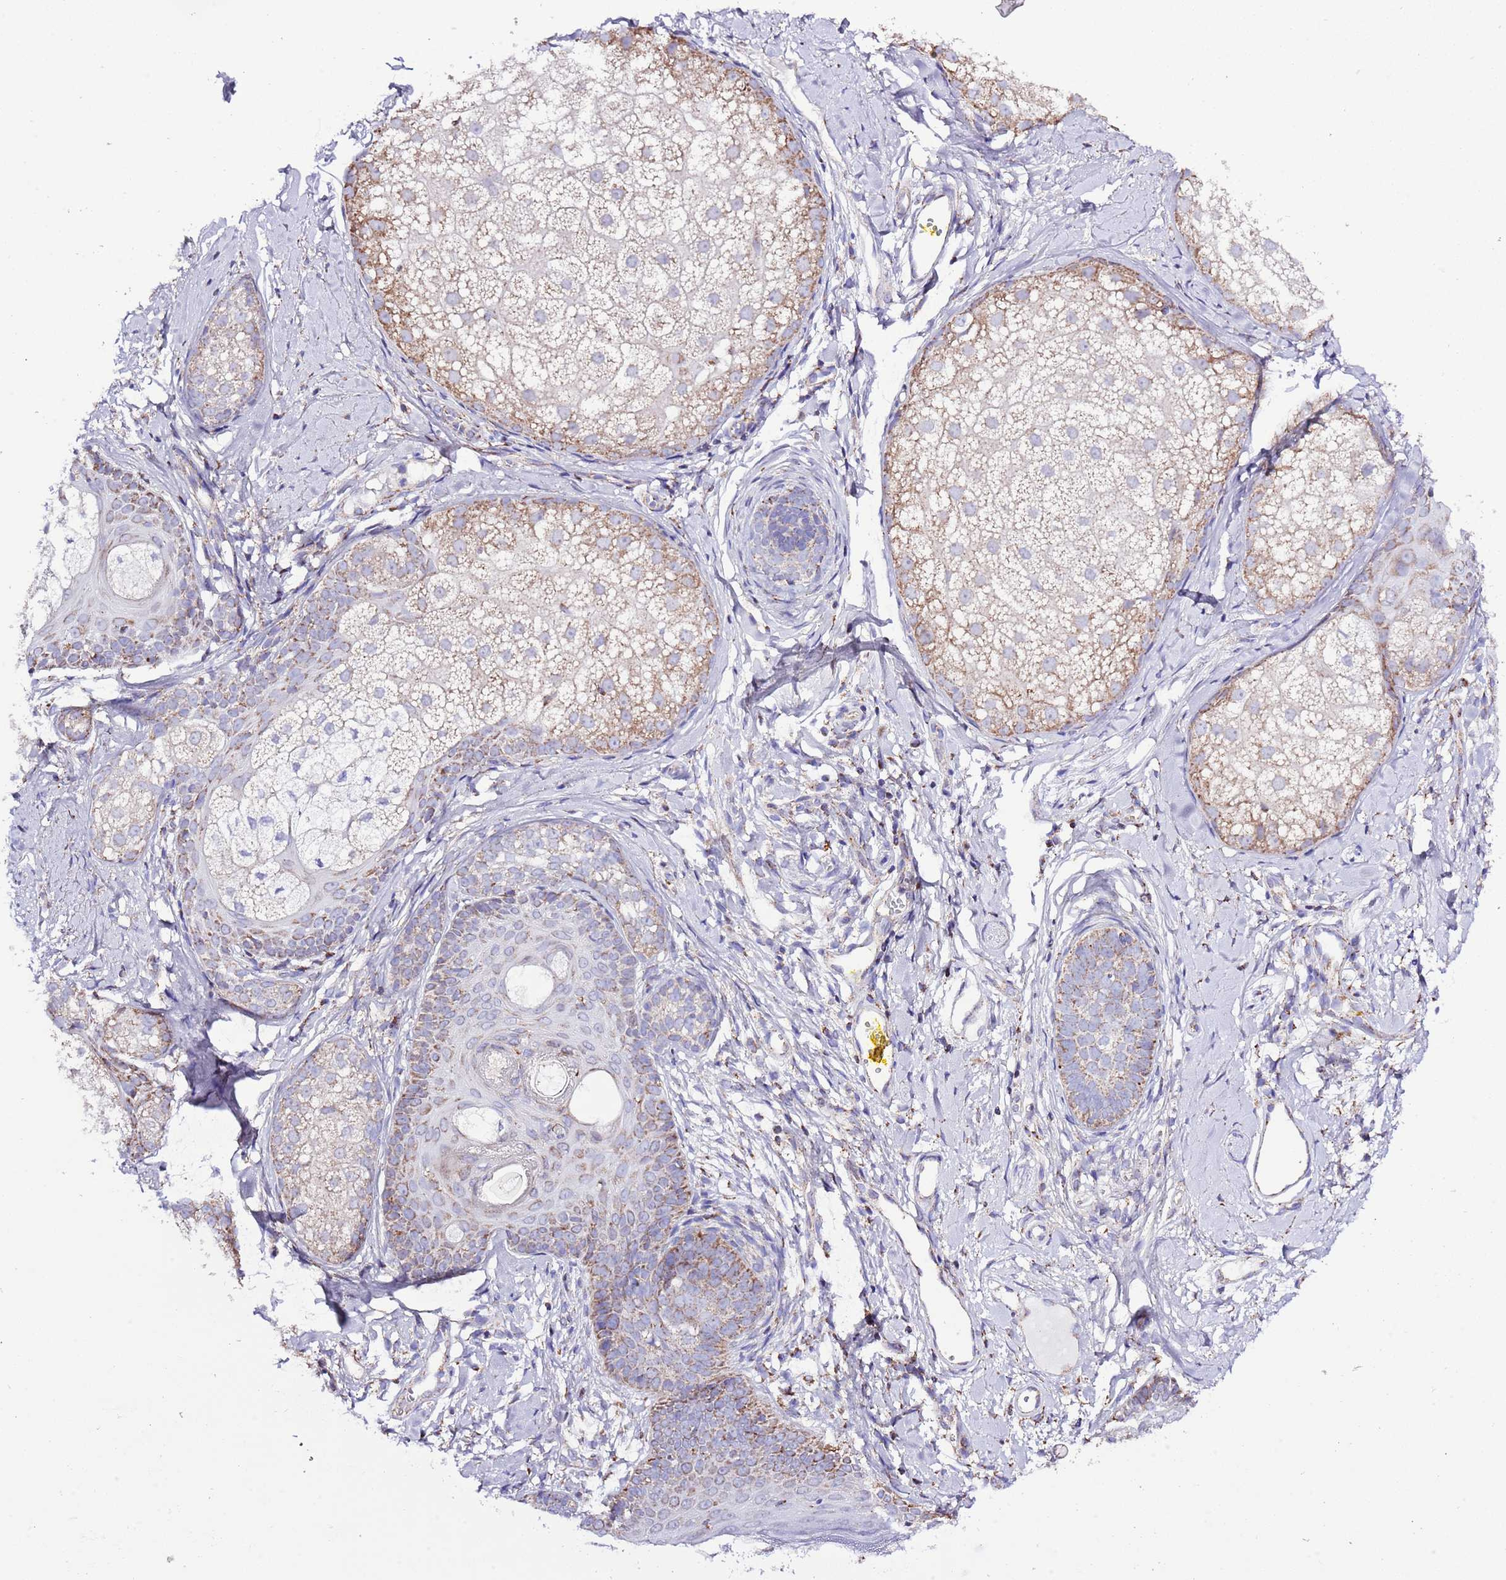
{"staining": {"intensity": "moderate", "quantity": ">75%", "location": "cytoplasmic/membranous"}, "tissue": "skin cancer", "cell_type": "Tumor cells", "image_type": "cancer", "snomed": [{"axis": "morphology", "description": "Basal cell carcinoma"}, {"axis": "topography", "description": "Skin"}], "caption": "Immunohistochemistry staining of basal cell carcinoma (skin), which reveals medium levels of moderate cytoplasmic/membranous expression in about >75% of tumor cells indicating moderate cytoplasmic/membranous protein staining. The staining was performed using DAB (brown) for protein detection and nuclei were counterstained in hematoxylin (blue).", "gene": "TEKTIP1", "patient": {"sex": "female", "age": 86}}